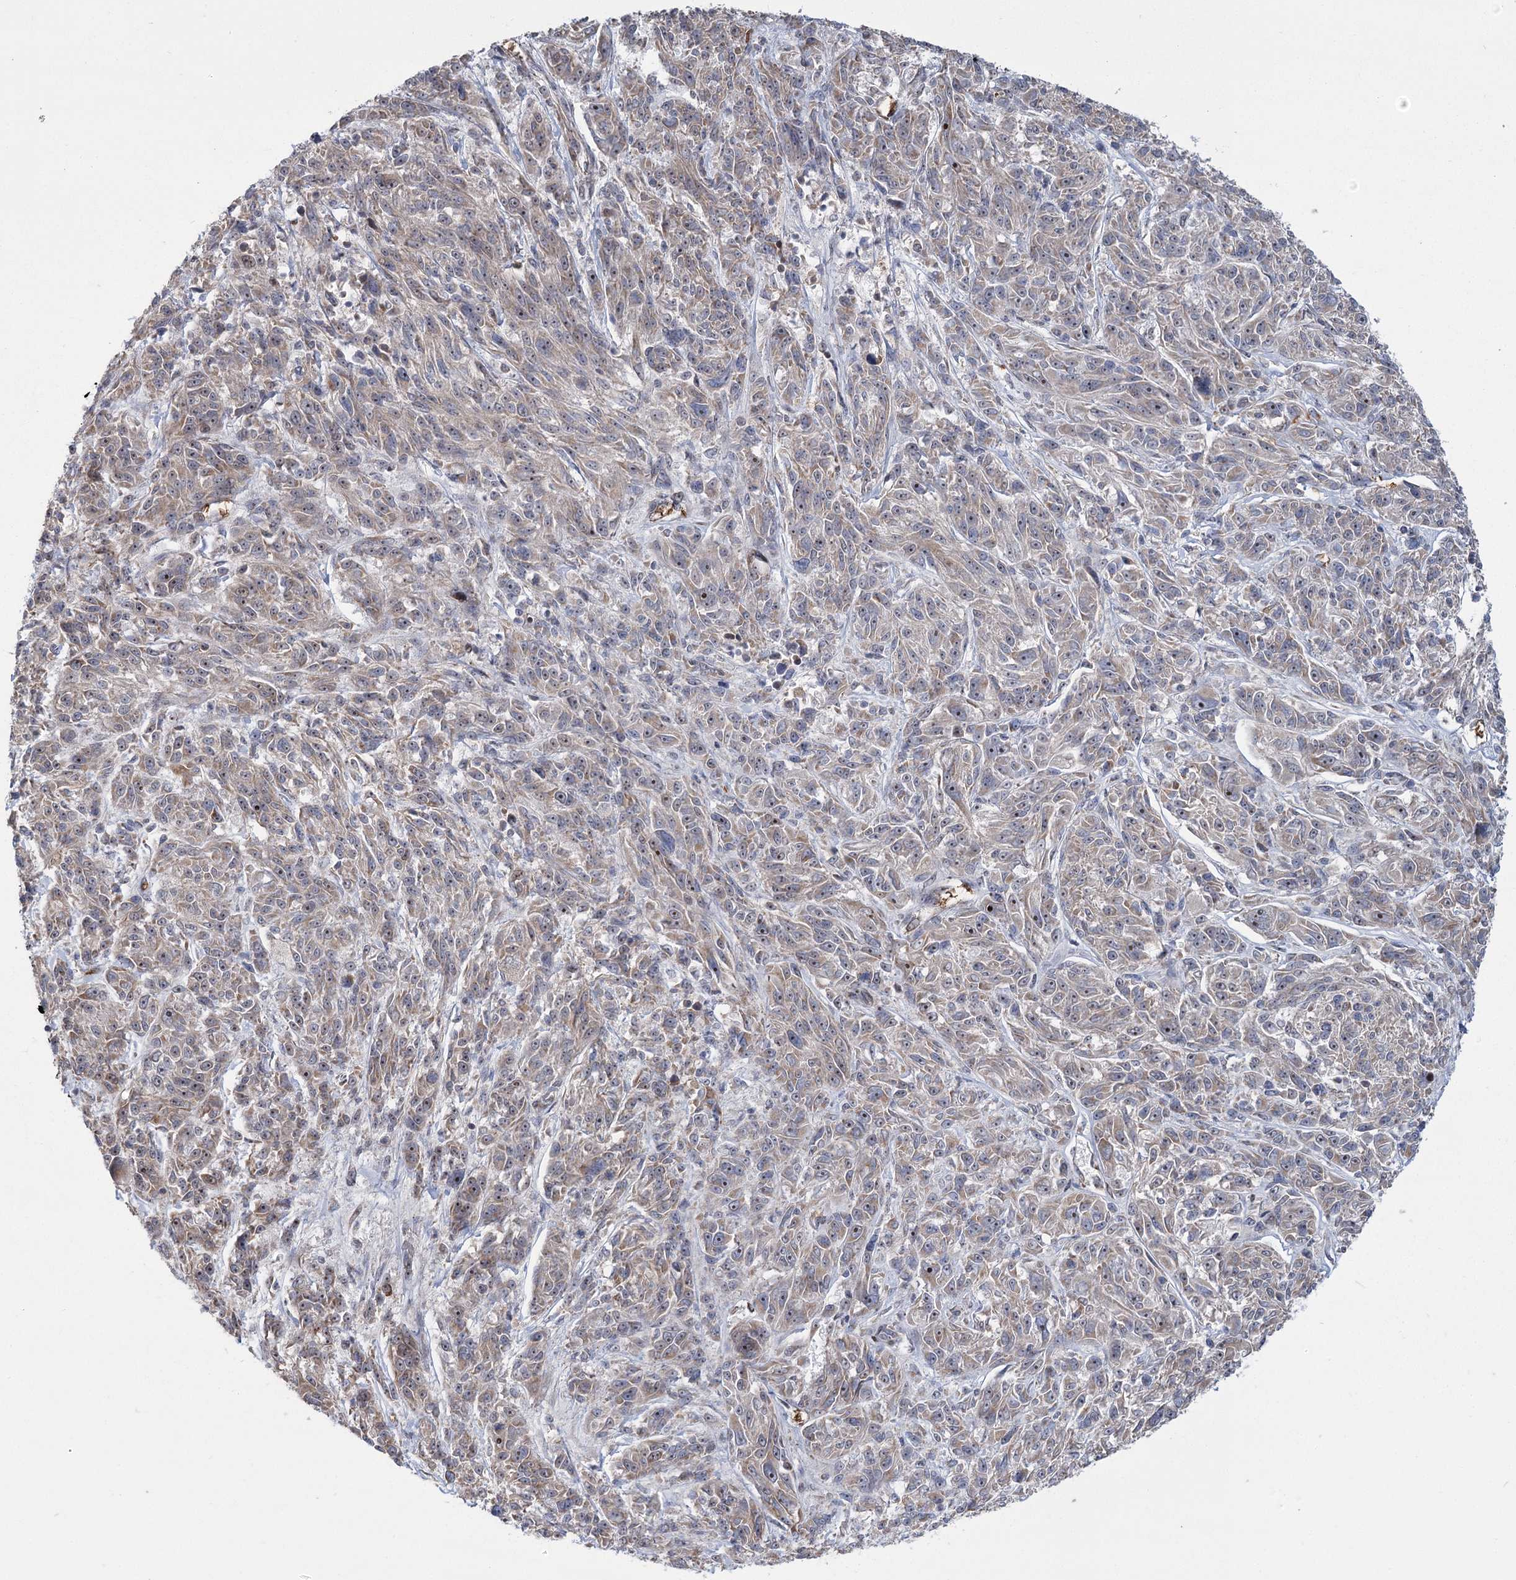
{"staining": {"intensity": "weak", "quantity": "25%-75%", "location": "cytoplasmic/membranous"}, "tissue": "melanoma", "cell_type": "Tumor cells", "image_type": "cancer", "snomed": [{"axis": "morphology", "description": "Malignant melanoma, NOS"}, {"axis": "topography", "description": "Skin"}], "caption": "Tumor cells demonstrate low levels of weak cytoplasmic/membranous expression in about 25%-75% of cells in melanoma.", "gene": "NSMCE4A", "patient": {"sex": "male", "age": 53}}